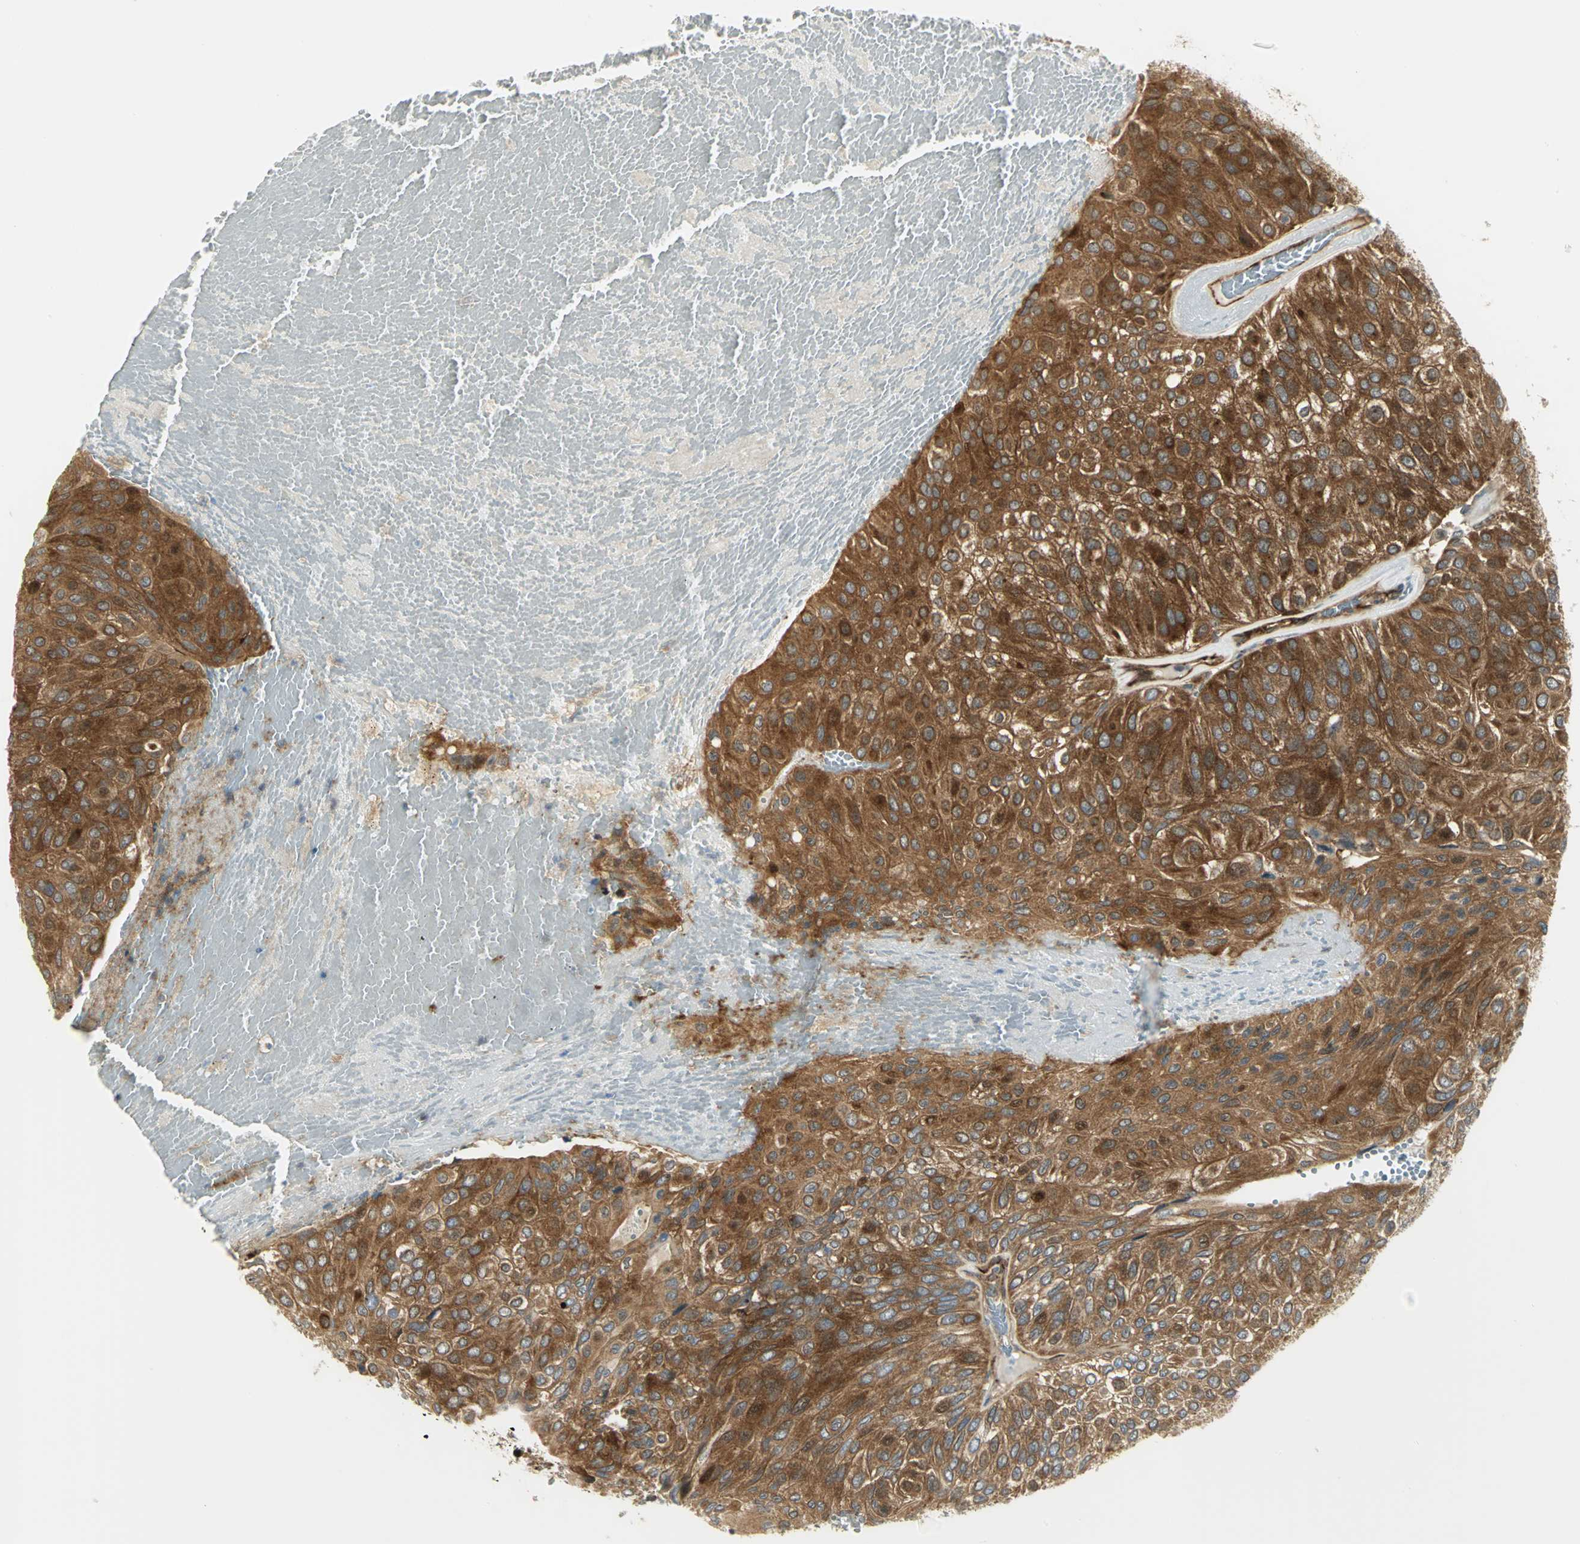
{"staining": {"intensity": "strong", "quantity": ">75%", "location": "cytoplasmic/membranous"}, "tissue": "urothelial cancer", "cell_type": "Tumor cells", "image_type": "cancer", "snomed": [{"axis": "morphology", "description": "Urothelial carcinoma, High grade"}, {"axis": "topography", "description": "Urinary bladder"}], "caption": "Tumor cells display high levels of strong cytoplasmic/membranous staining in about >75% of cells in high-grade urothelial carcinoma.", "gene": "EEA1", "patient": {"sex": "male", "age": 66}}